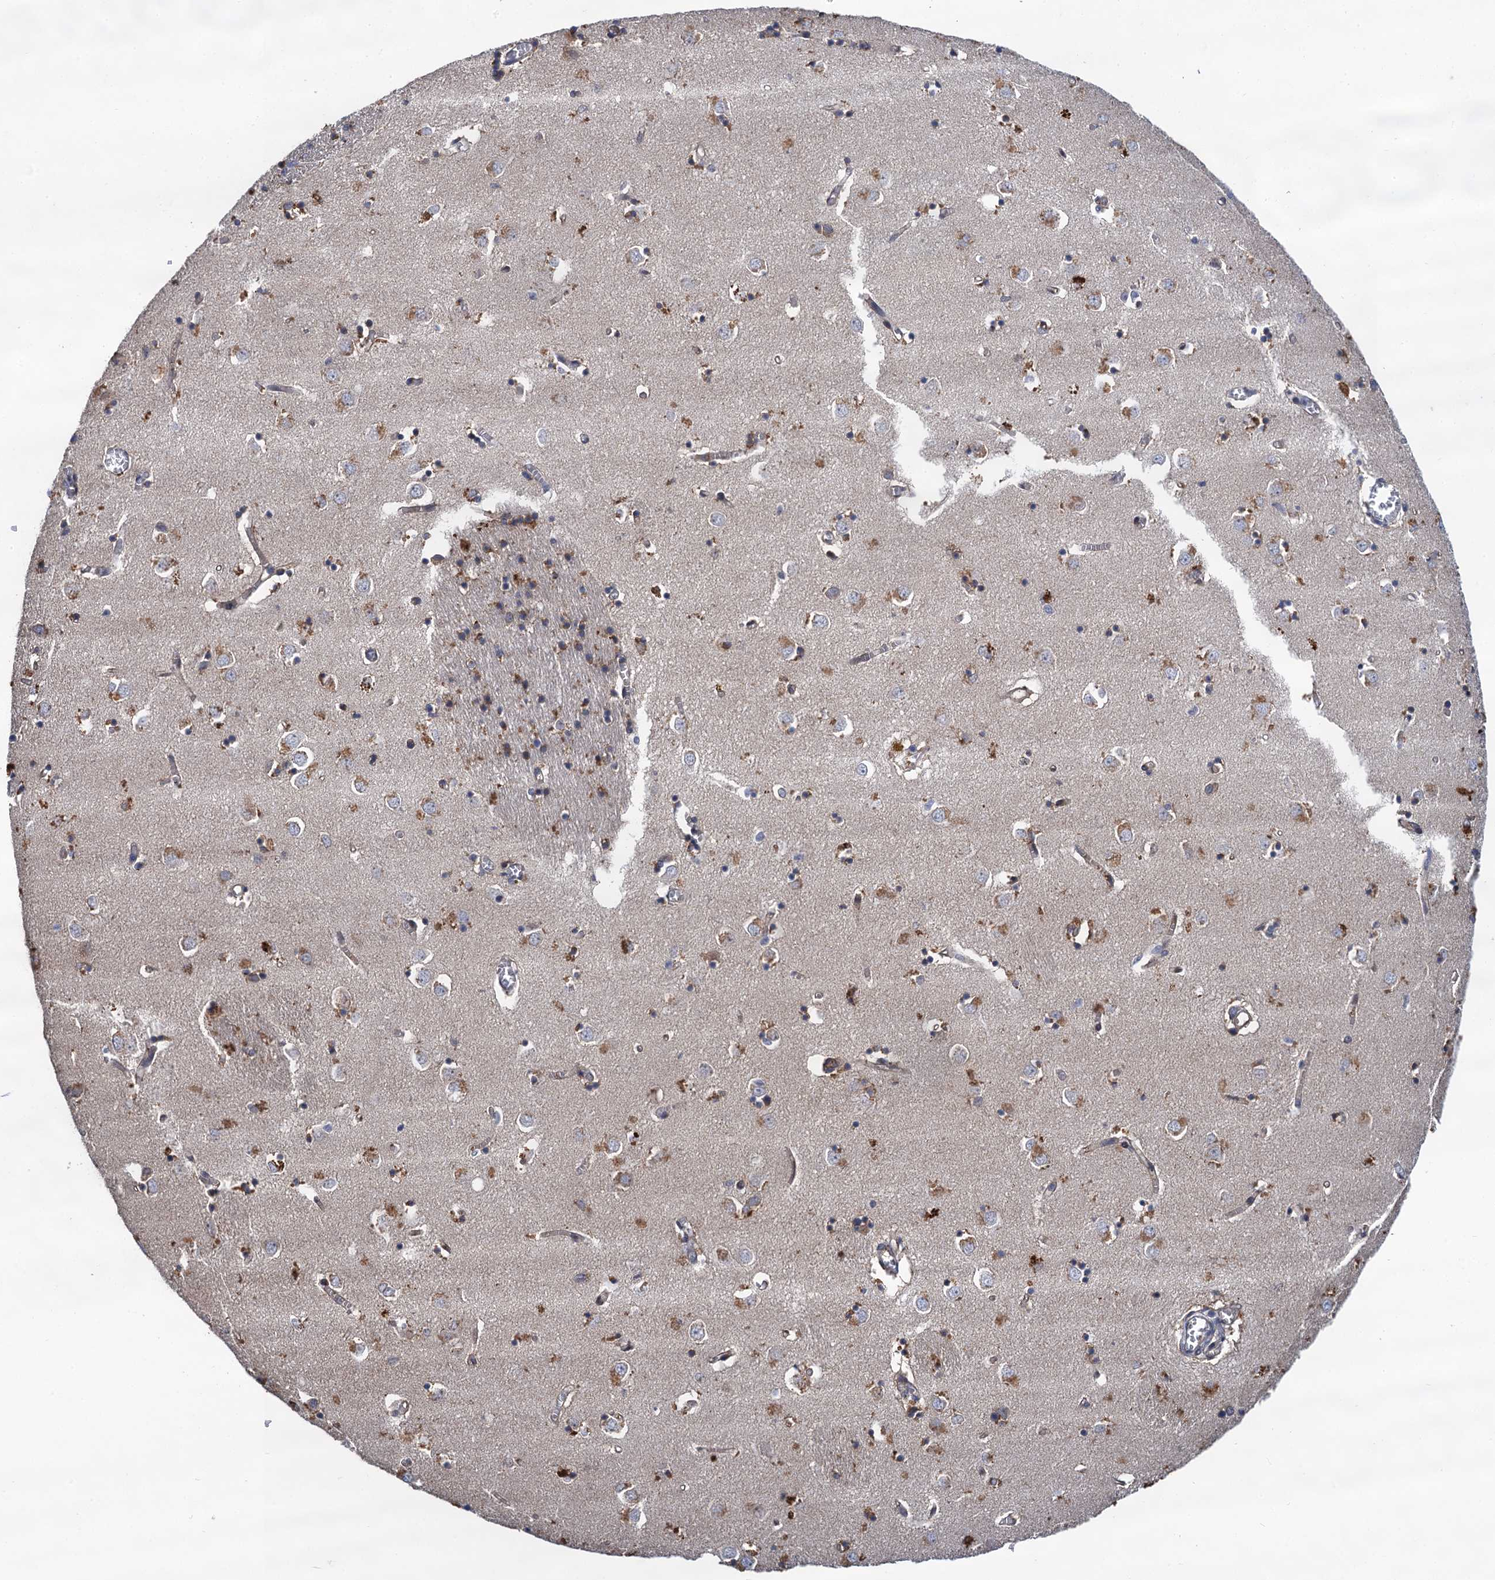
{"staining": {"intensity": "moderate", "quantity": "<25%", "location": "cytoplasmic/membranous"}, "tissue": "caudate", "cell_type": "Glial cells", "image_type": "normal", "snomed": [{"axis": "morphology", "description": "Normal tissue, NOS"}, {"axis": "topography", "description": "Lateral ventricle wall"}], "caption": "Normal caudate was stained to show a protein in brown. There is low levels of moderate cytoplasmic/membranous staining in approximately <25% of glial cells. The protein of interest is stained brown, and the nuclei are stained in blue (DAB IHC with brightfield microscopy, high magnification).", "gene": "TMEM39B", "patient": {"sex": "male", "age": 70}}